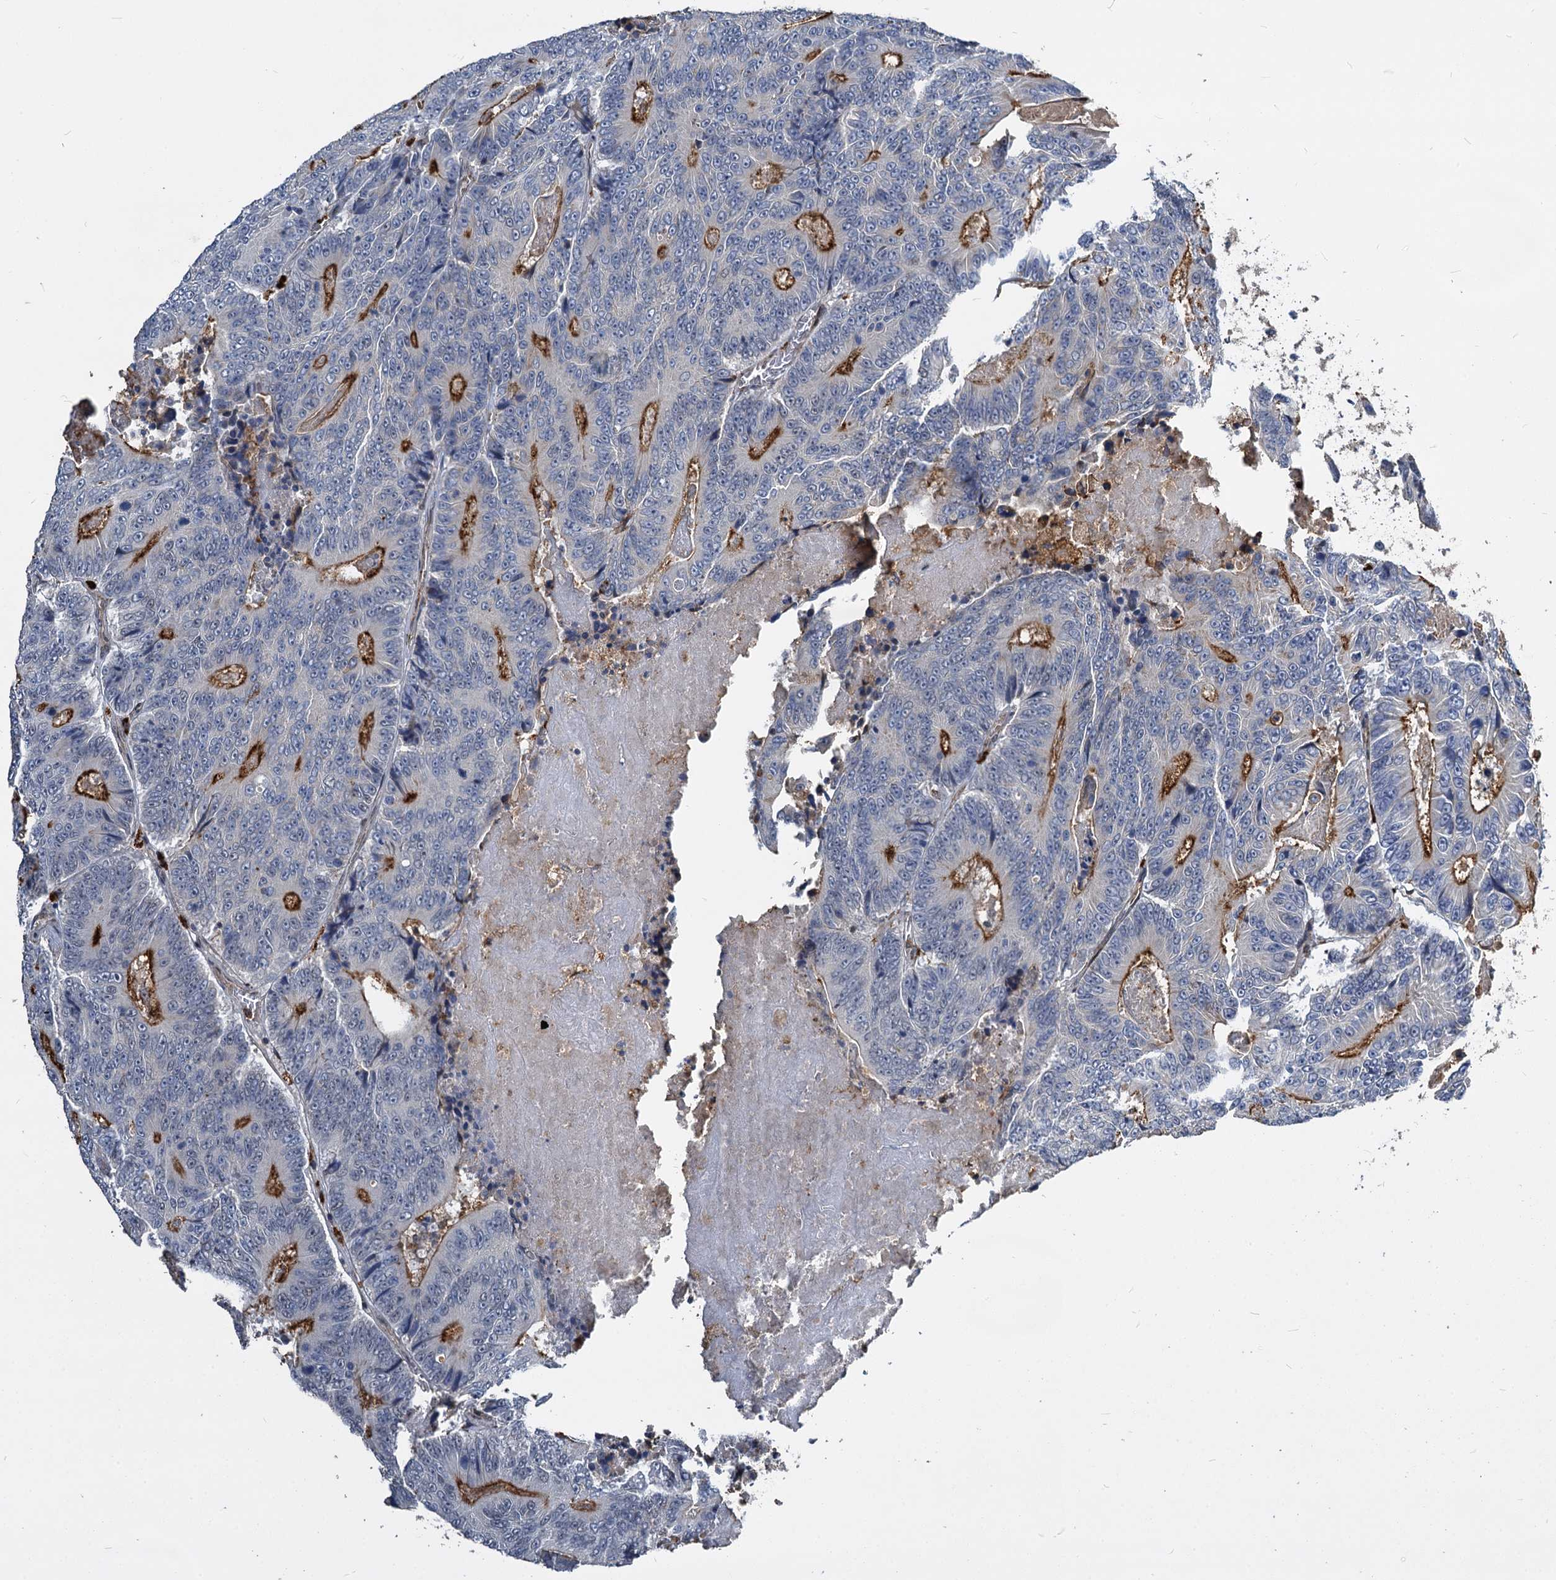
{"staining": {"intensity": "moderate", "quantity": "25%-75%", "location": "cytoplasmic/membranous"}, "tissue": "colorectal cancer", "cell_type": "Tumor cells", "image_type": "cancer", "snomed": [{"axis": "morphology", "description": "Adenocarcinoma, NOS"}, {"axis": "topography", "description": "Colon"}], "caption": "Immunohistochemistry (IHC) micrograph of neoplastic tissue: human colorectal adenocarcinoma stained using immunohistochemistry demonstrates medium levels of moderate protein expression localized specifically in the cytoplasmic/membranous of tumor cells, appearing as a cytoplasmic/membranous brown color.", "gene": "ATG101", "patient": {"sex": "male", "age": 83}}